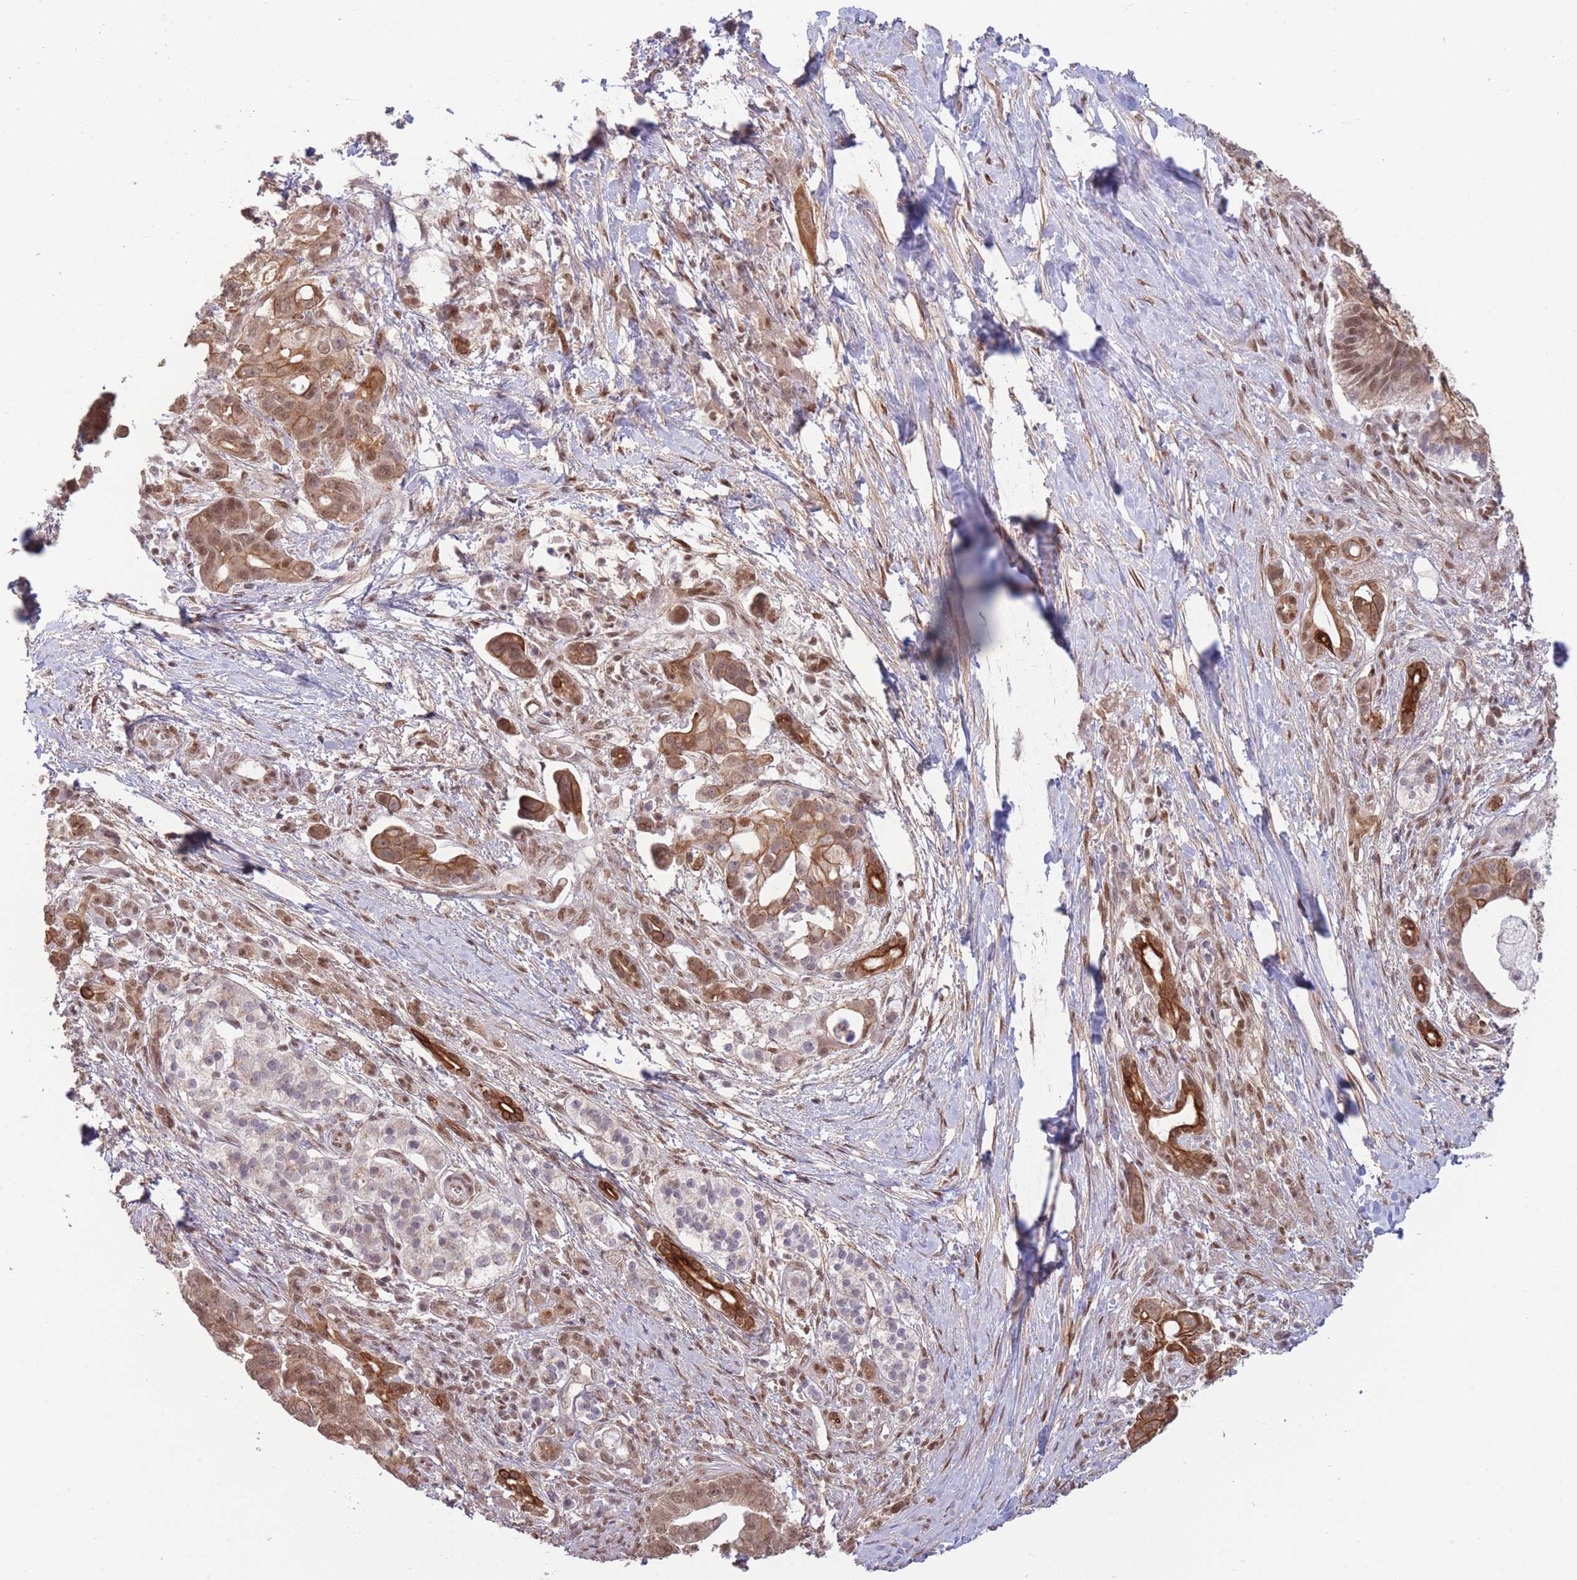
{"staining": {"intensity": "moderate", "quantity": ">75%", "location": "cytoplasmic/membranous,nuclear"}, "tissue": "pancreatic cancer", "cell_type": "Tumor cells", "image_type": "cancer", "snomed": [{"axis": "morphology", "description": "Adenocarcinoma, NOS"}, {"axis": "topography", "description": "Pancreas"}], "caption": "Adenocarcinoma (pancreatic) stained with immunohistochemistry (IHC) demonstrates moderate cytoplasmic/membranous and nuclear staining in approximately >75% of tumor cells. Using DAB (3,3'-diaminobenzidine) (brown) and hematoxylin (blue) stains, captured at high magnification using brightfield microscopy.", "gene": "CARD8", "patient": {"sex": "male", "age": 68}}